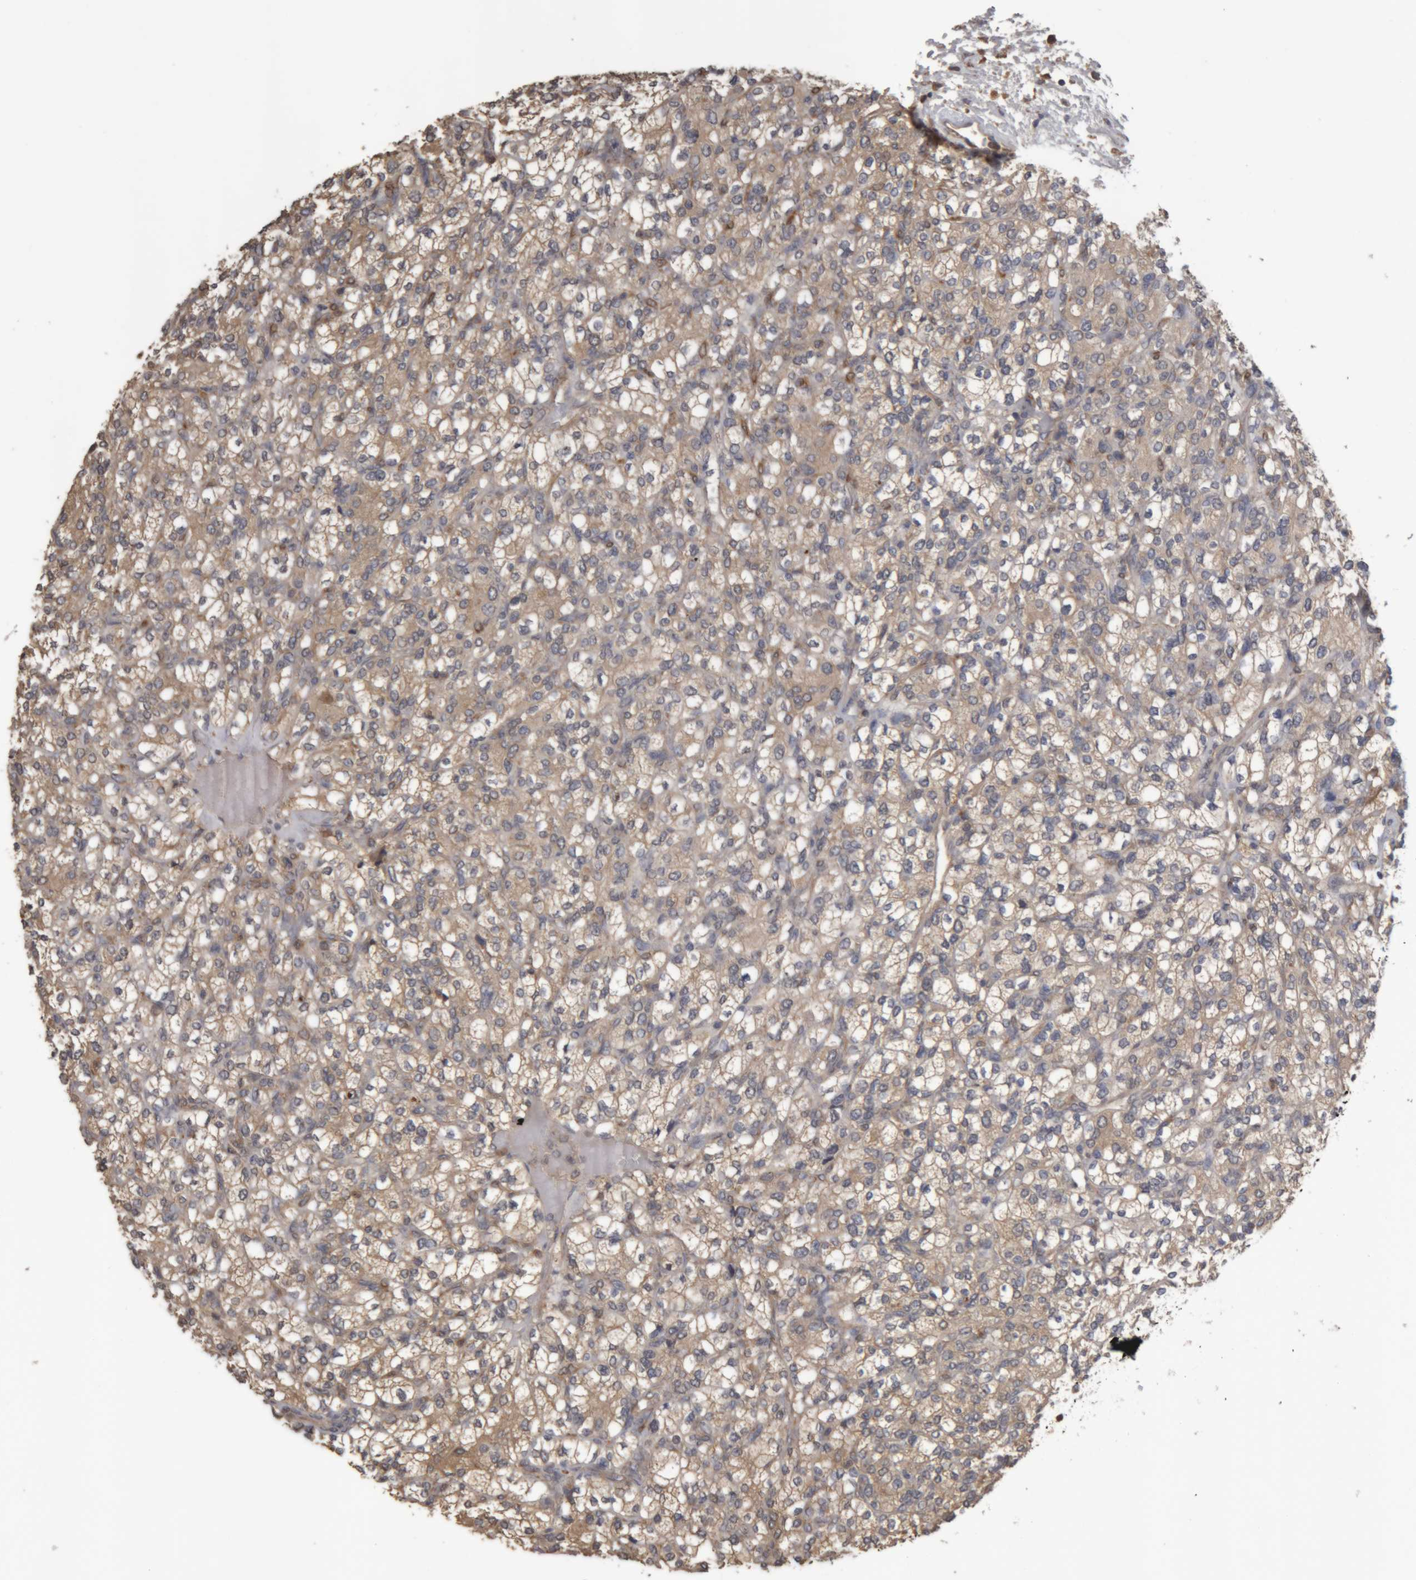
{"staining": {"intensity": "weak", "quantity": ">75%", "location": "cytoplasmic/membranous"}, "tissue": "renal cancer", "cell_type": "Tumor cells", "image_type": "cancer", "snomed": [{"axis": "morphology", "description": "Adenocarcinoma, NOS"}, {"axis": "topography", "description": "Kidney"}], "caption": "Approximately >75% of tumor cells in human renal cancer (adenocarcinoma) display weak cytoplasmic/membranous protein positivity as visualized by brown immunohistochemical staining.", "gene": "TMED7", "patient": {"sex": "male", "age": 77}}